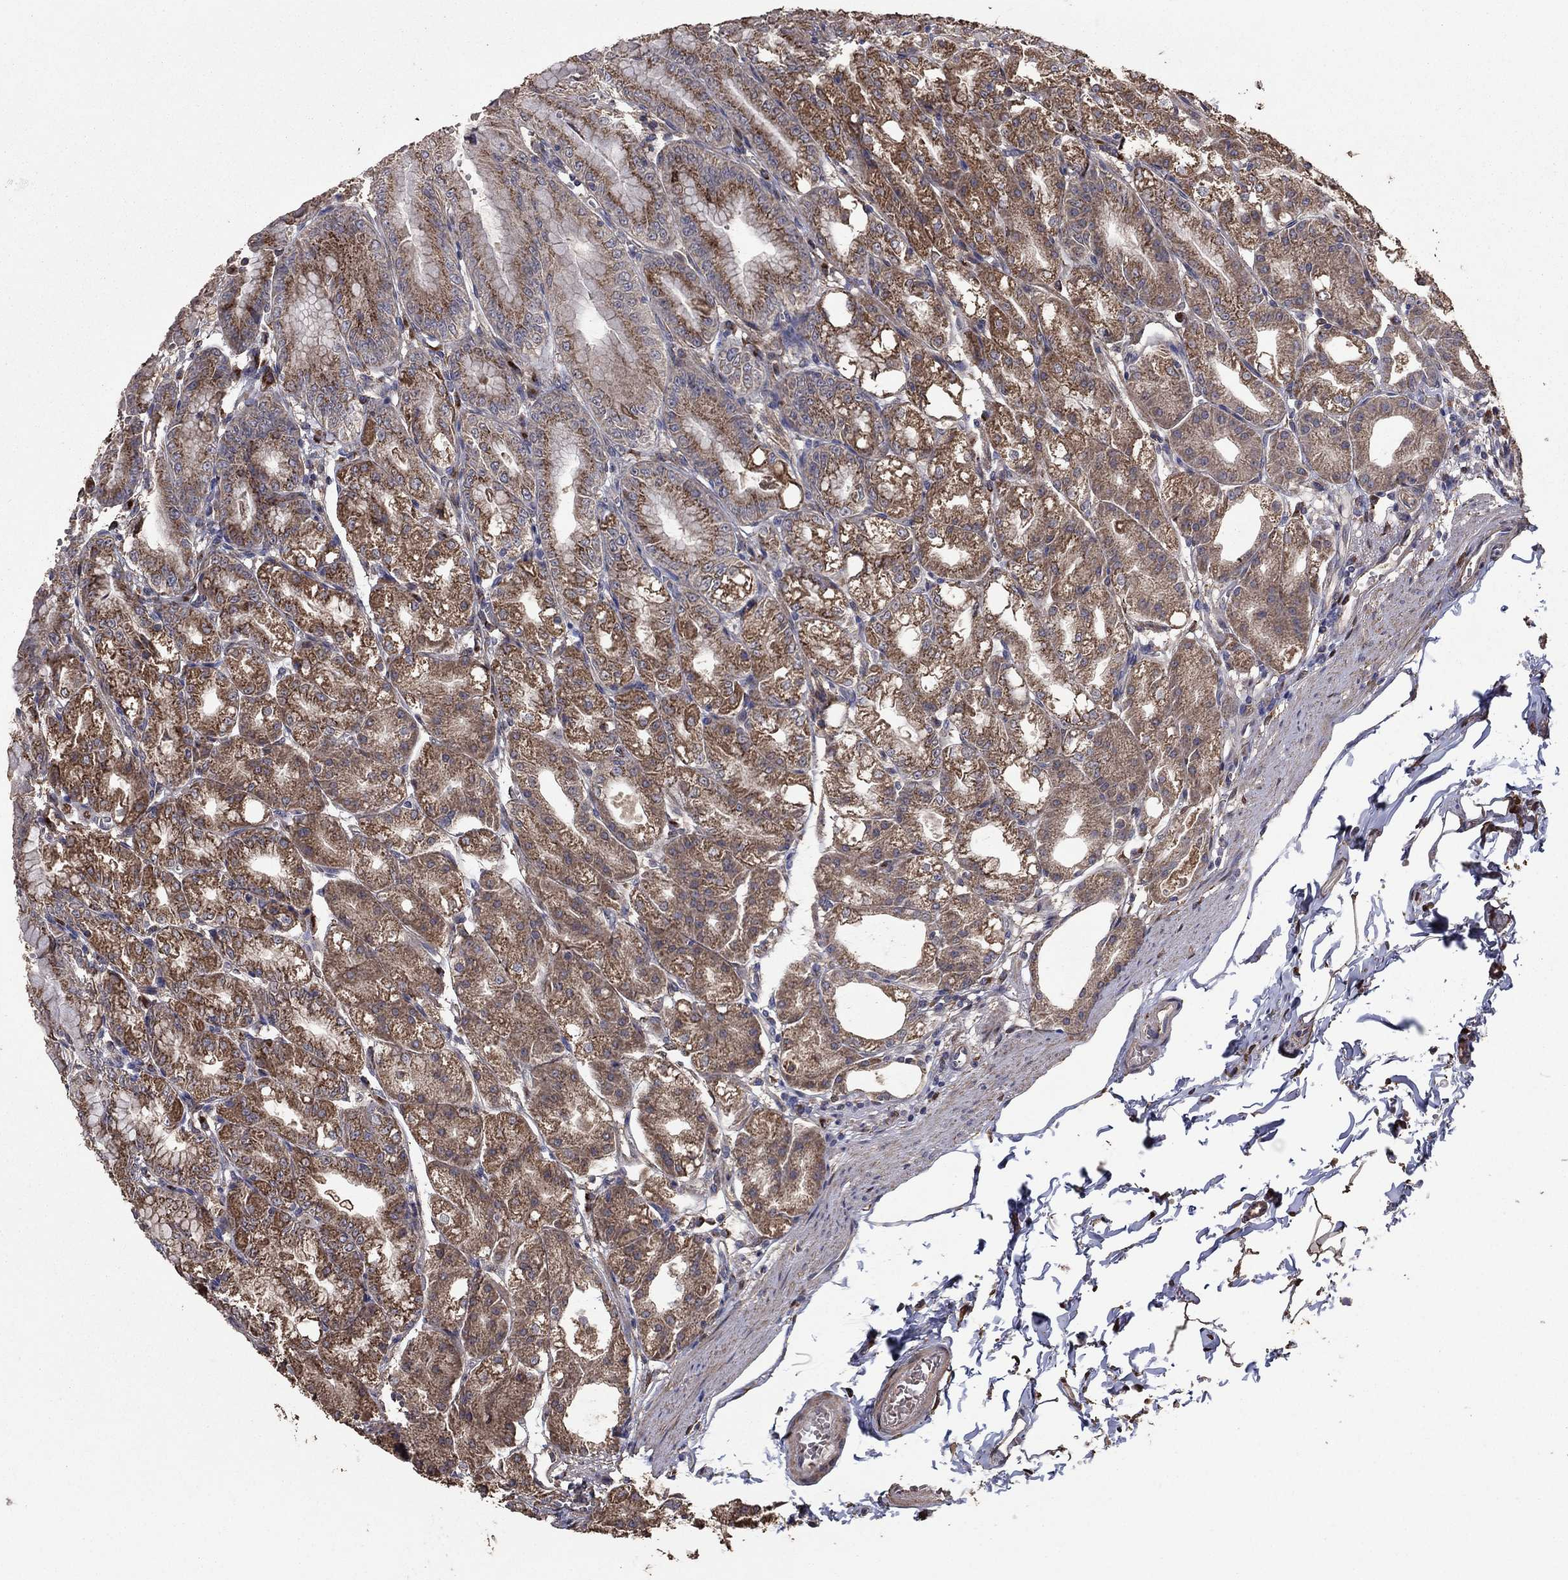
{"staining": {"intensity": "moderate", "quantity": ">75%", "location": "cytoplasmic/membranous"}, "tissue": "stomach", "cell_type": "Glandular cells", "image_type": "normal", "snomed": [{"axis": "morphology", "description": "Normal tissue, NOS"}, {"axis": "topography", "description": "Stomach"}], "caption": "Benign stomach shows moderate cytoplasmic/membranous positivity in approximately >75% of glandular cells.", "gene": "FLT4", "patient": {"sex": "male", "age": 71}}